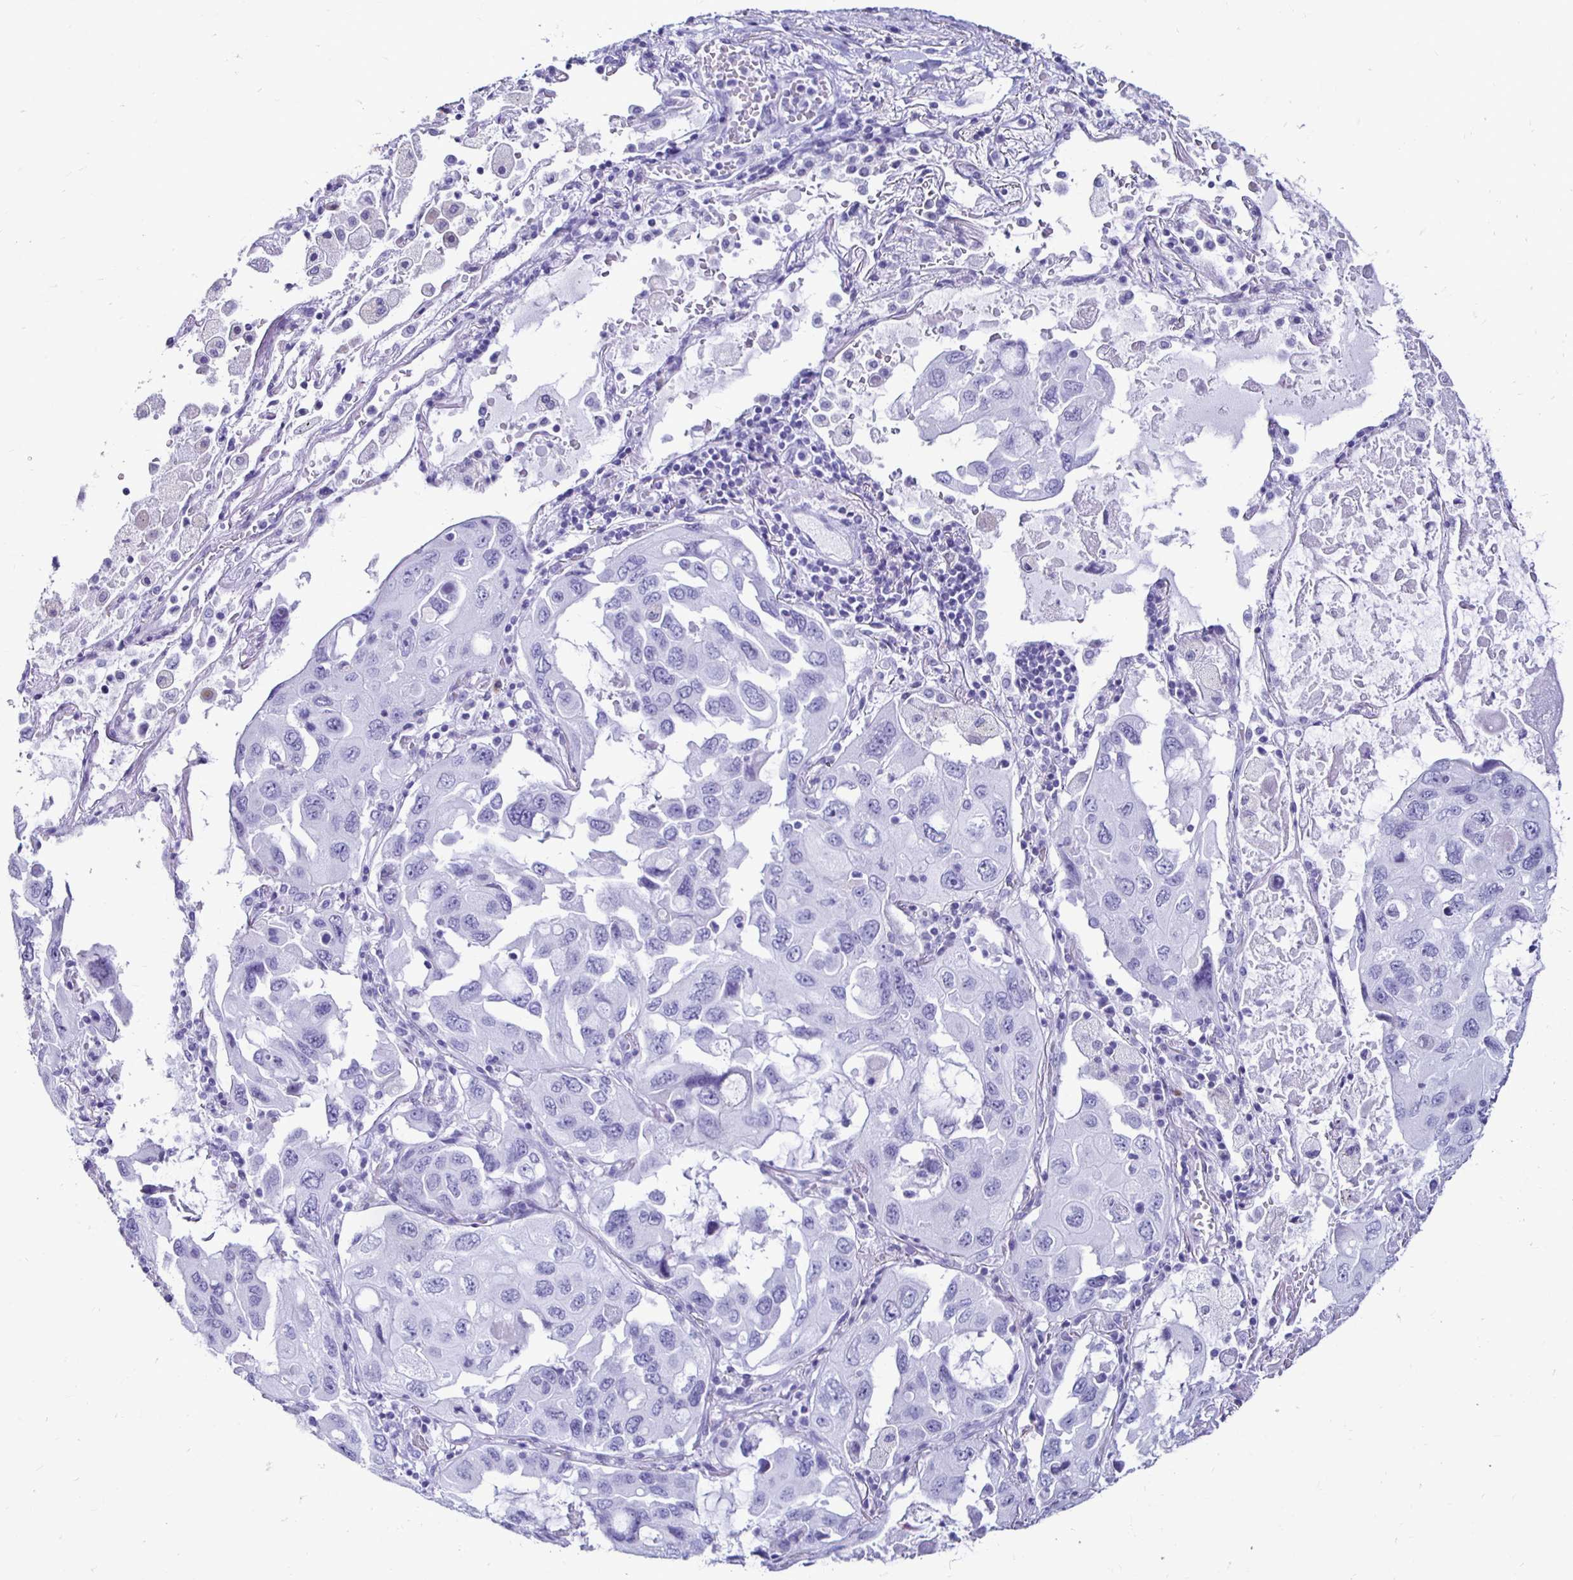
{"staining": {"intensity": "negative", "quantity": "none", "location": "none"}, "tissue": "lung cancer", "cell_type": "Tumor cells", "image_type": "cancer", "snomed": [{"axis": "morphology", "description": "Squamous cell carcinoma, NOS"}, {"axis": "topography", "description": "Lung"}], "caption": "A high-resolution image shows immunohistochemistry (IHC) staining of lung cancer (squamous cell carcinoma), which demonstrates no significant expression in tumor cells.", "gene": "CST5", "patient": {"sex": "female", "age": 73}}